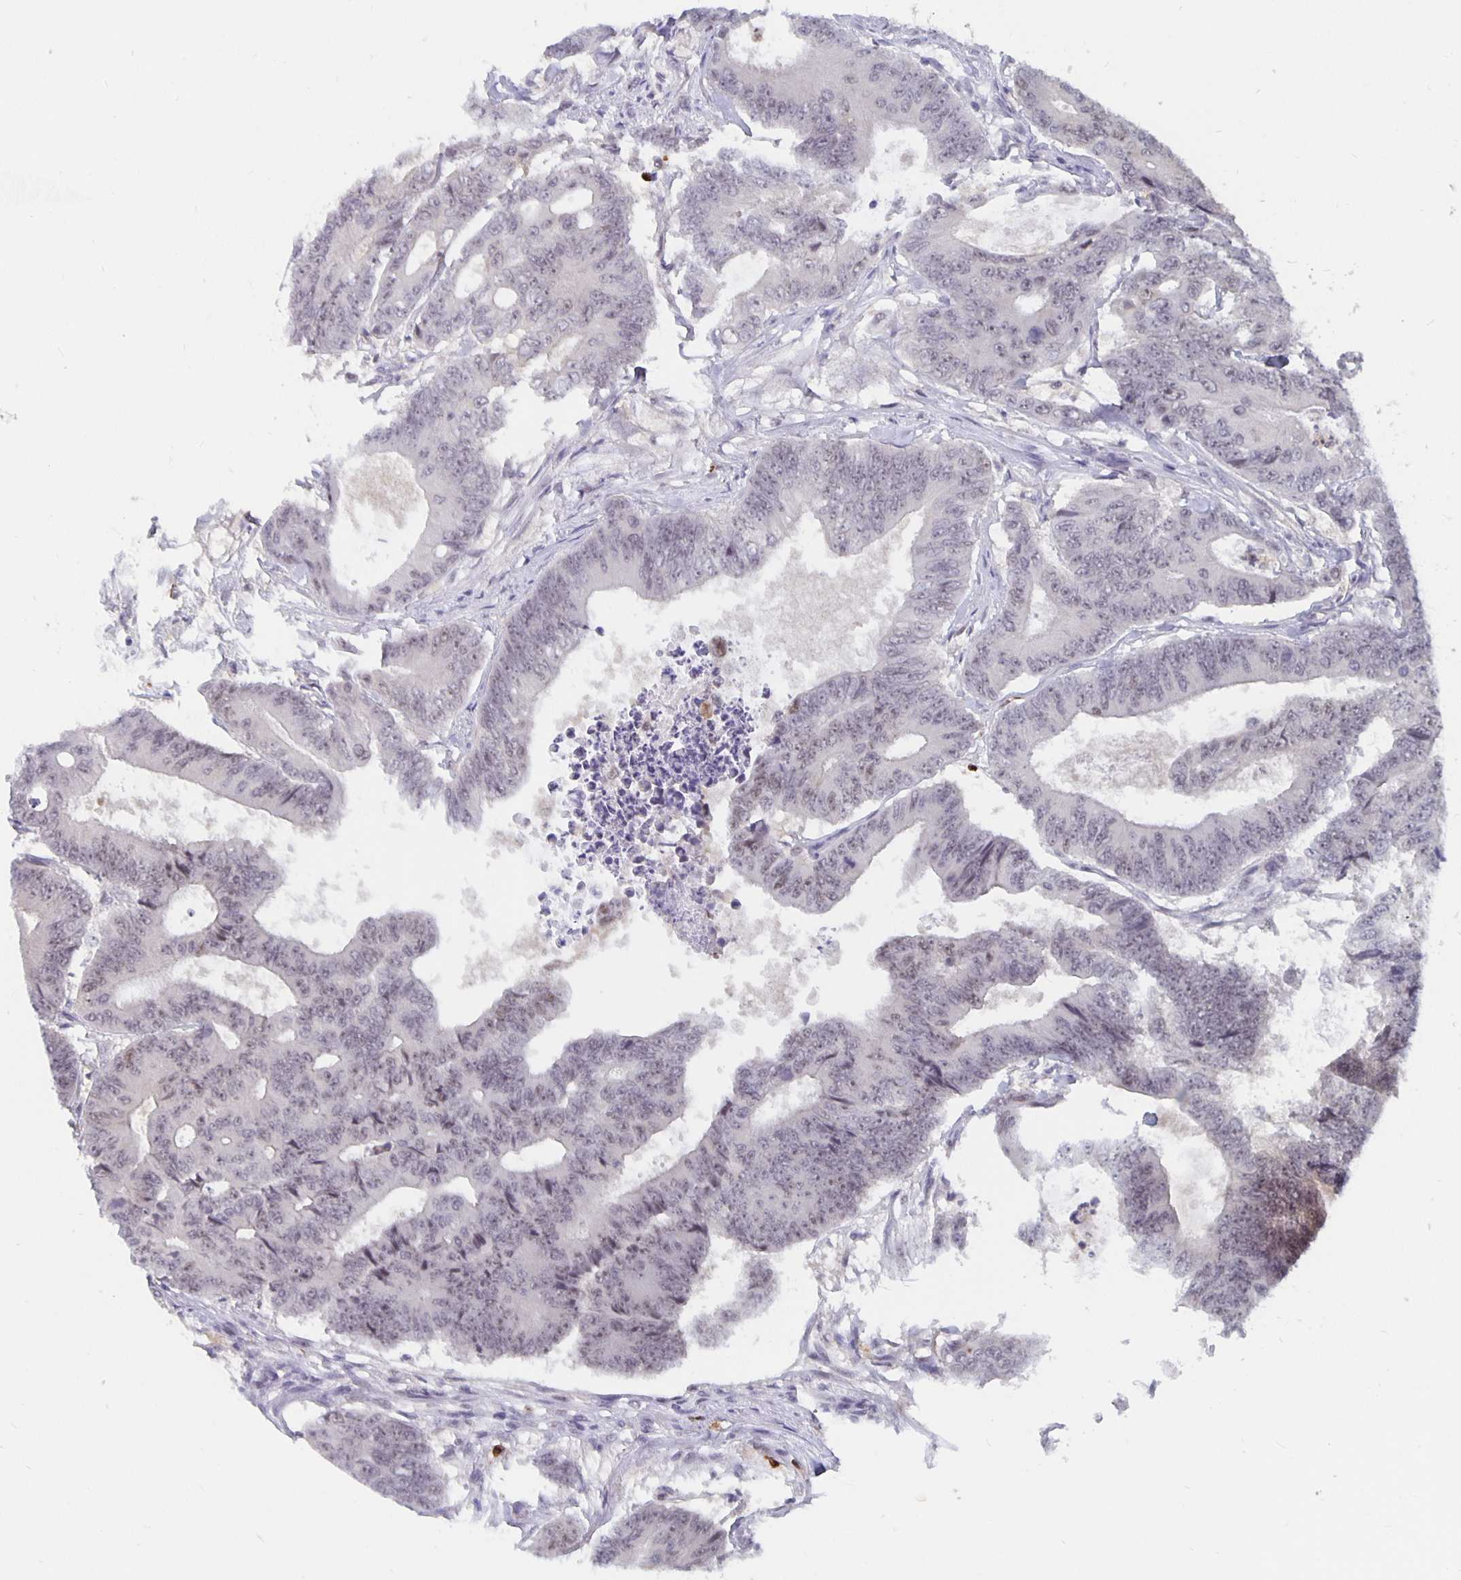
{"staining": {"intensity": "weak", "quantity": "<25%", "location": "nuclear"}, "tissue": "colorectal cancer", "cell_type": "Tumor cells", "image_type": "cancer", "snomed": [{"axis": "morphology", "description": "Adenocarcinoma, NOS"}, {"axis": "topography", "description": "Colon"}], "caption": "An immunohistochemistry micrograph of colorectal adenocarcinoma is shown. There is no staining in tumor cells of colorectal adenocarcinoma.", "gene": "ZNF691", "patient": {"sex": "female", "age": 48}}